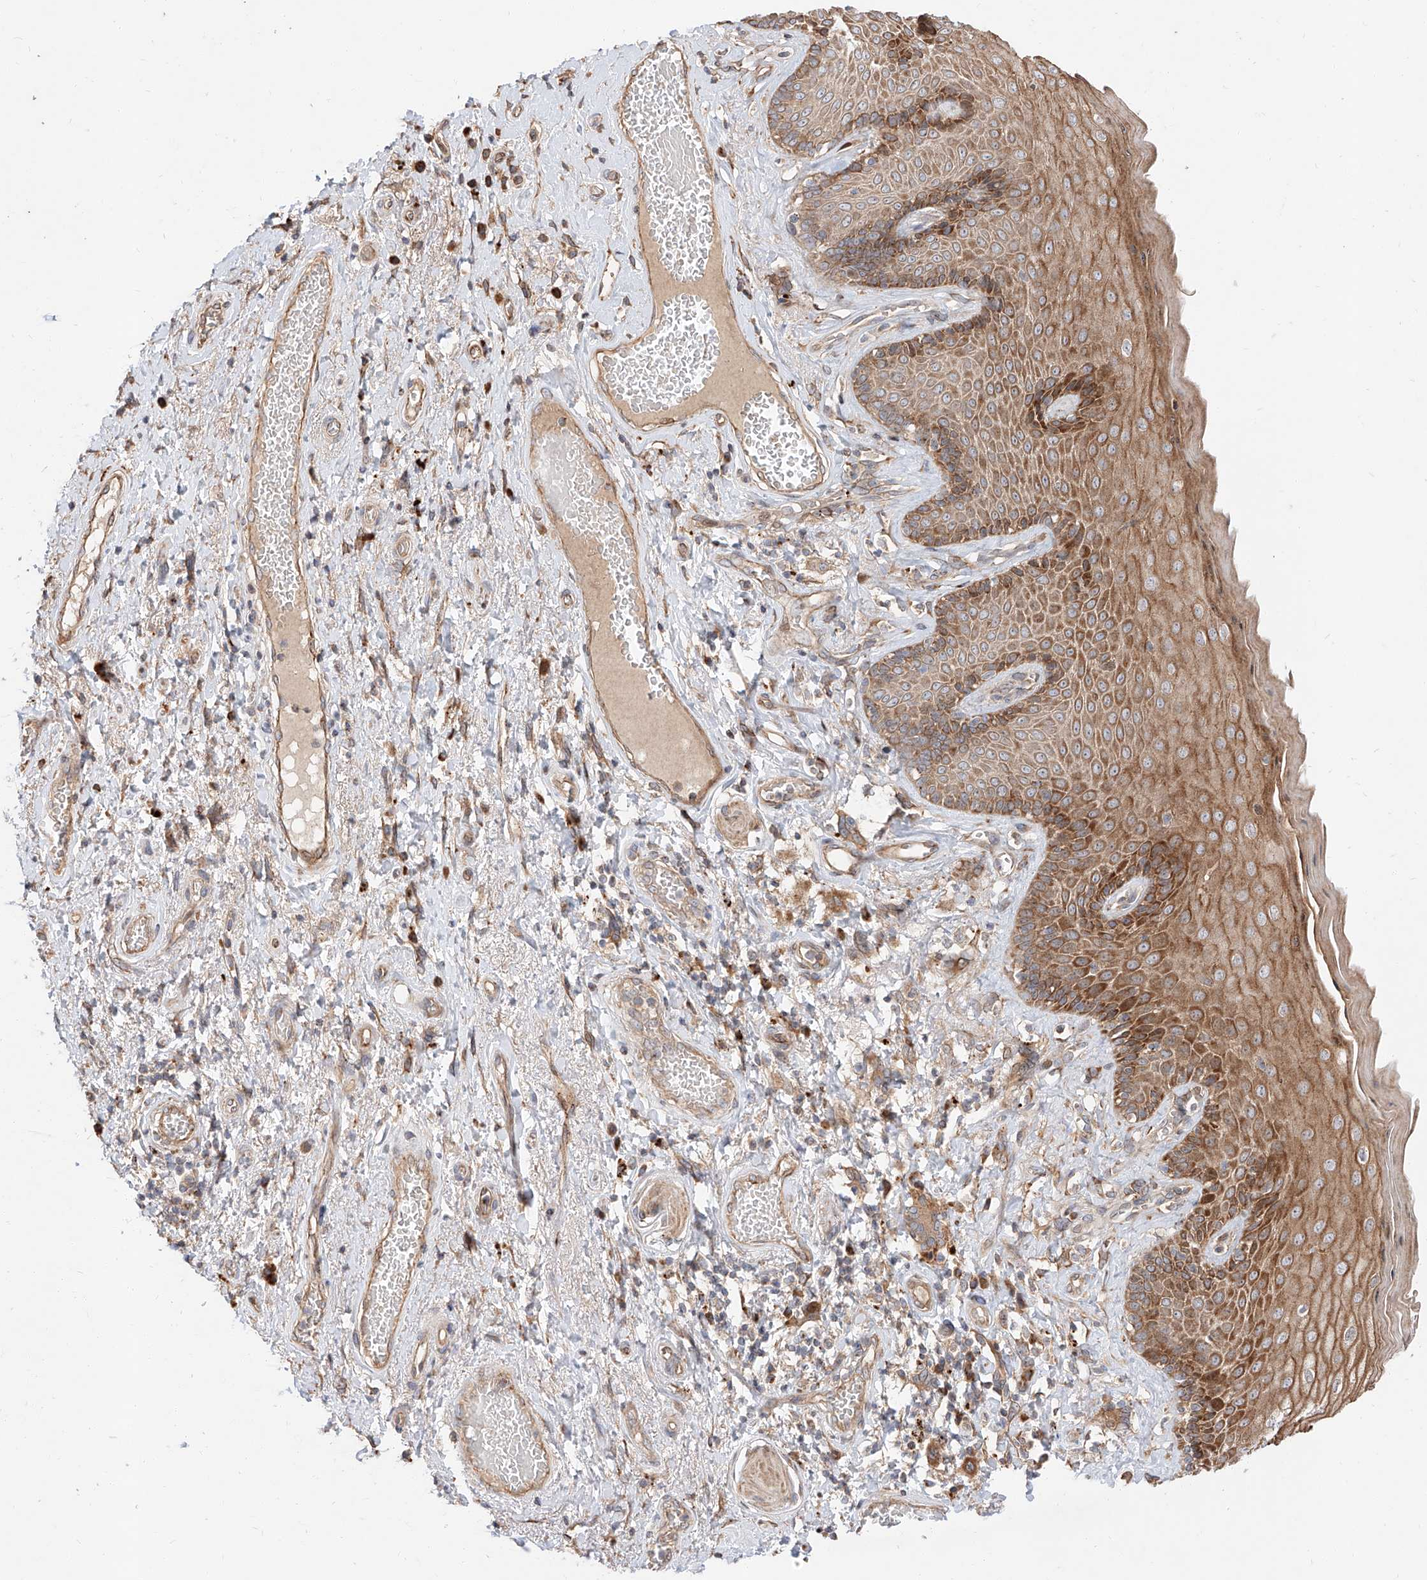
{"staining": {"intensity": "strong", "quantity": ">75%", "location": "cytoplasmic/membranous"}, "tissue": "skin", "cell_type": "Epidermal cells", "image_type": "normal", "snomed": [{"axis": "morphology", "description": "Normal tissue, NOS"}, {"axis": "topography", "description": "Anal"}], "caption": "Skin was stained to show a protein in brown. There is high levels of strong cytoplasmic/membranous positivity in approximately >75% of epidermal cells. (DAB (3,3'-diaminobenzidine) IHC with brightfield microscopy, high magnification).", "gene": "DIRAS3", "patient": {"sex": "male", "age": 69}}